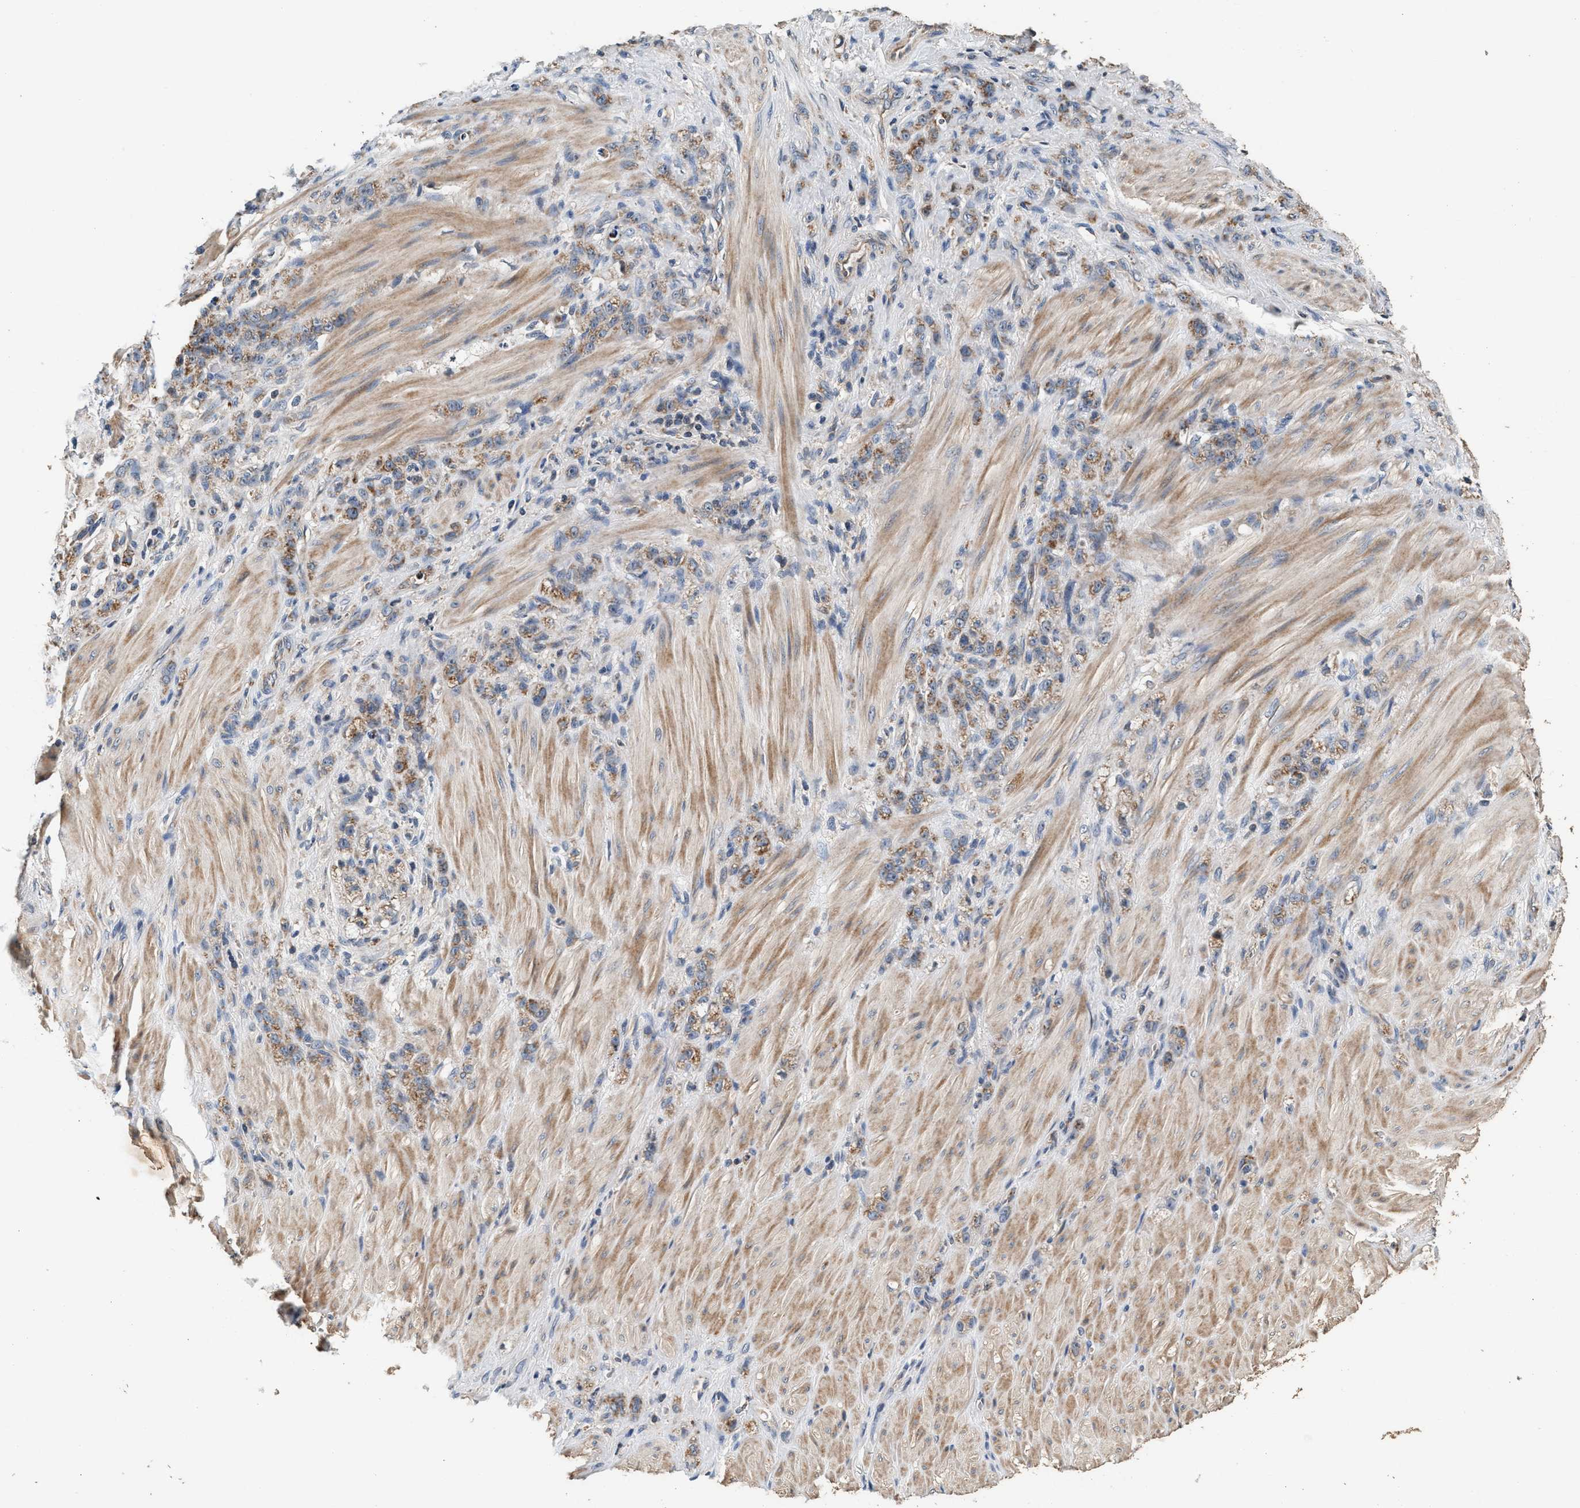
{"staining": {"intensity": "moderate", "quantity": ">75%", "location": "cytoplasmic/membranous"}, "tissue": "stomach cancer", "cell_type": "Tumor cells", "image_type": "cancer", "snomed": [{"axis": "morphology", "description": "Normal tissue, NOS"}, {"axis": "morphology", "description": "Adenocarcinoma, NOS"}, {"axis": "topography", "description": "Stomach"}], "caption": "Tumor cells exhibit medium levels of moderate cytoplasmic/membranous staining in approximately >75% of cells in stomach adenocarcinoma. The staining is performed using DAB brown chromogen to label protein expression. The nuclei are counter-stained blue using hematoxylin.", "gene": "PTGR3", "patient": {"sex": "male", "age": 82}}